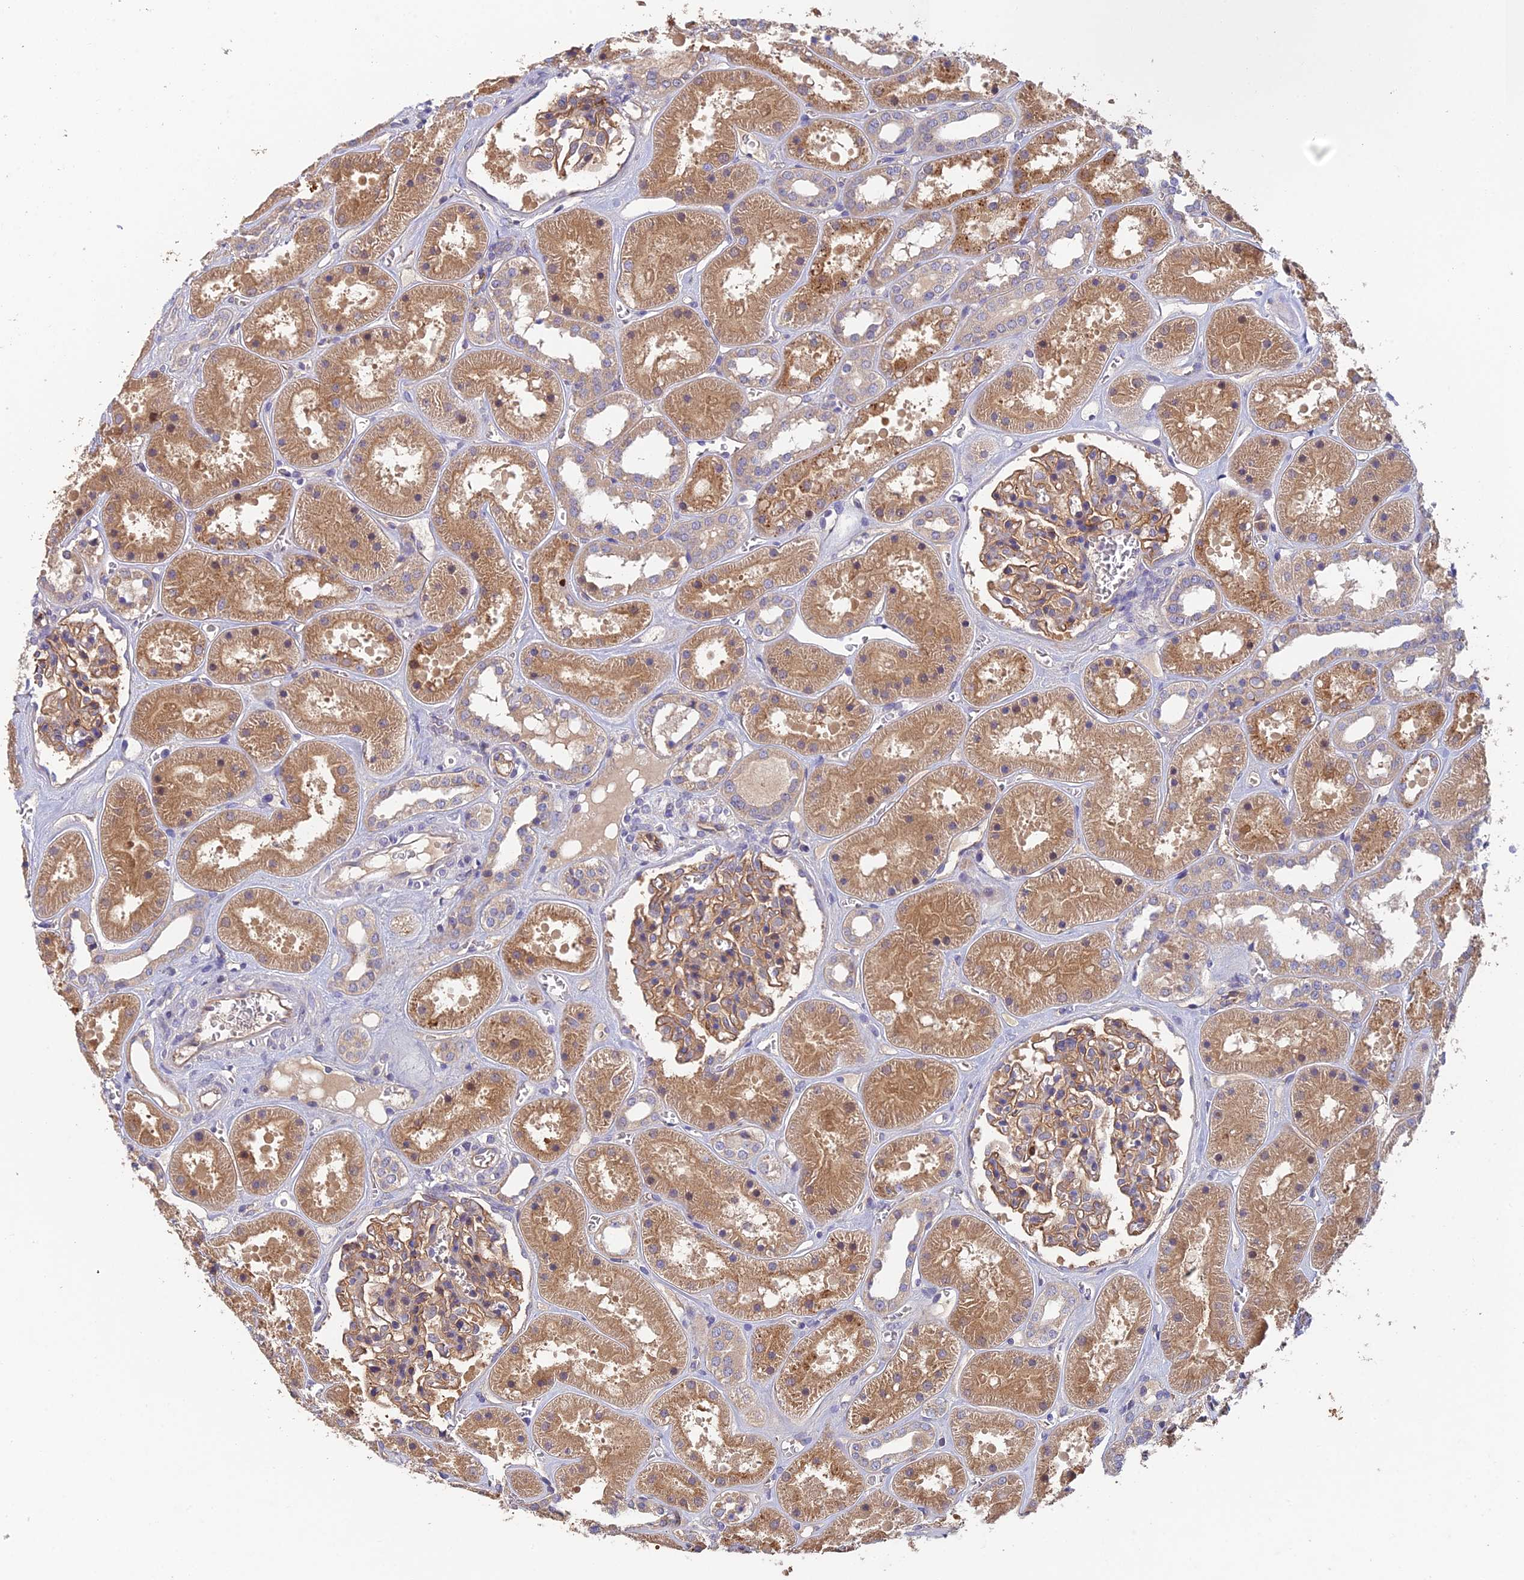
{"staining": {"intensity": "moderate", "quantity": ">75%", "location": "cytoplasmic/membranous"}, "tissue": "kidney", "cell_type": "Cells in glomeruli", "image_type": "normal", "snomed": [{"axis": "morphology", "description": "Normal tissue, NOS"}, {"axis": "topography", "description": "Kidney"}], "caption": "Immunohistochemistry (IHC) of unremarkable human kidney reveals medium levels of moderate cytoplasmic/membranous positivity in approximately >75% of cells in glomeruli.", "gene": "ADAMTS13", "patient": {"sex": "female", "age": 41}}